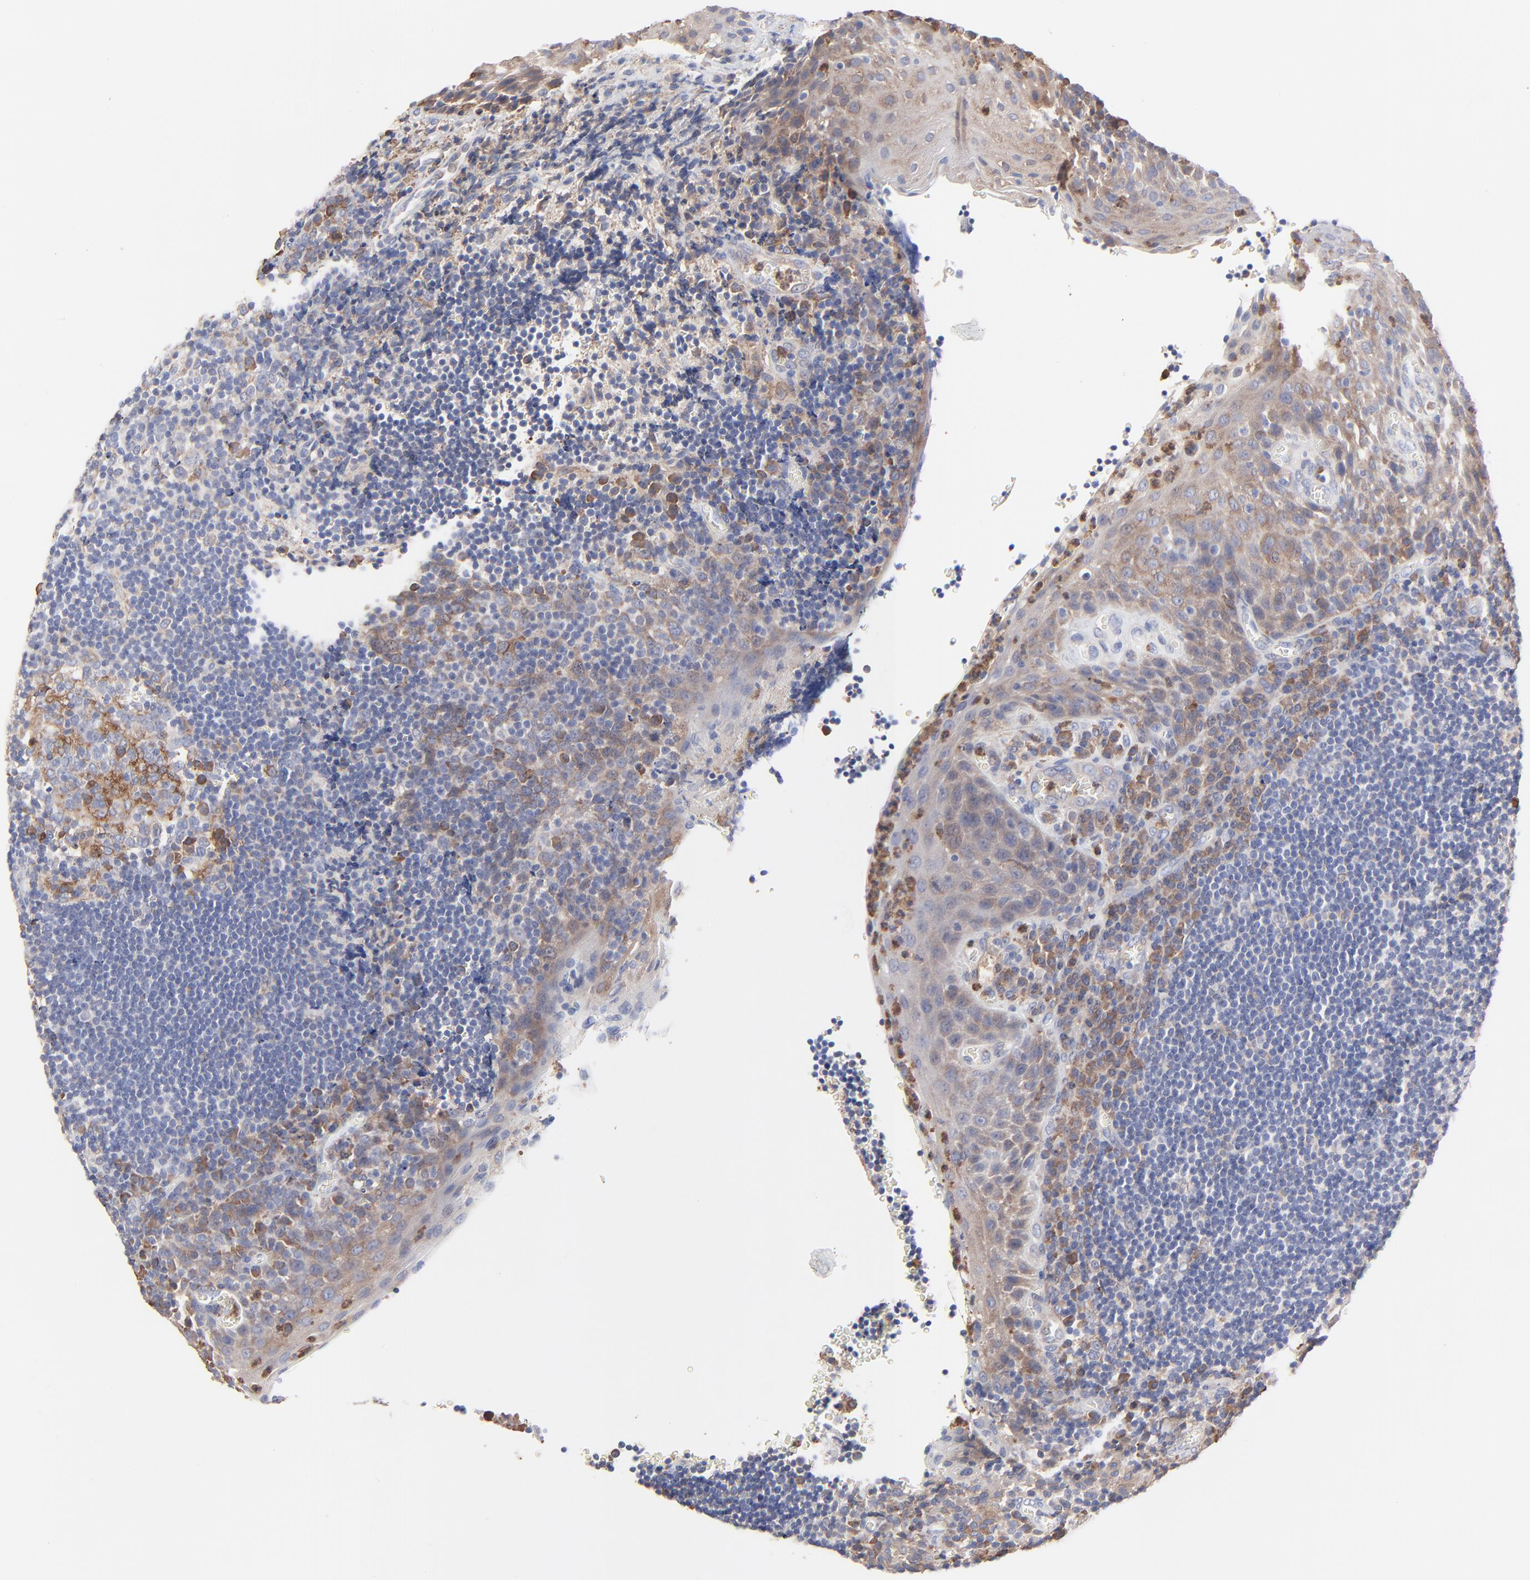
{"staining": {"intensity": "moderate", "quantity": "<25%", "location": "cytoplasmic/membranous"}, "tissue": "tonsil", "cell_type": "Germinal center cells", "image_type": "normal", "snomed": [{"axis": "morphology", "description": "Normal tissue, NOS"}, {"axis": "topography", "description": "Tonsil"}], "caption": "Immunohistochemical staining of normal human tonsil reveals moderate cytoplasmic/membranous protein positivity in approximately <25% of germinal center cells. (Brightfield microscopy of DAB IHC at high magnification).", "gene": "PPFIBP2", "patient": {"sex": "male", "age": 20}}